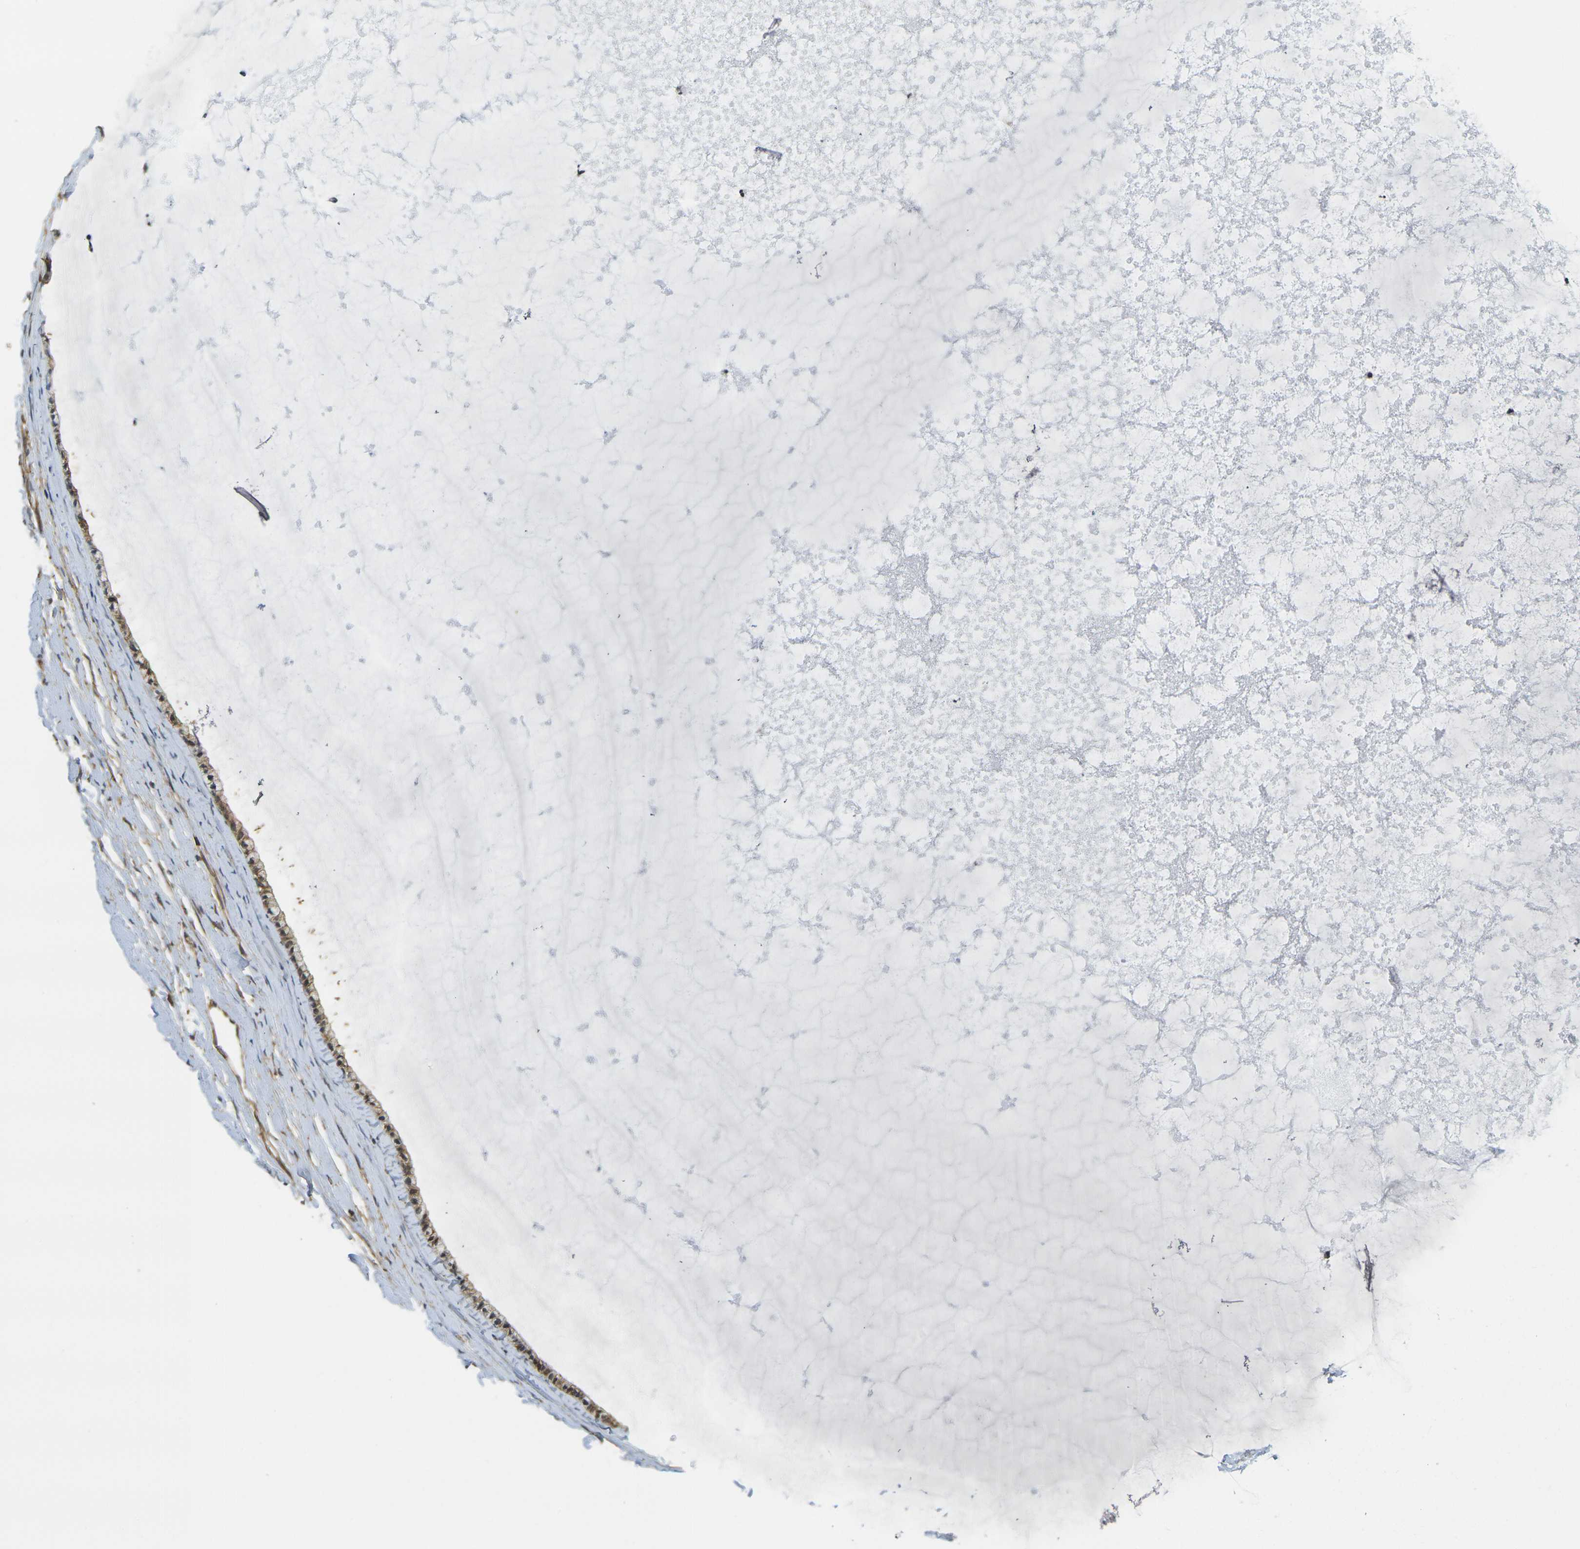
{"staining": {"intensity": "moderate", "quantity": ">75%", "location": "cytoplasmic/membranous"}, "tissue": "cervix", "cell_type": "Glandular cells", "image_type": "normal", "snomed": [{"axis": "morphology", "description": "Normal tissue, NOS"}, {"axis": "topography", "description": "Cervix"}], "caption": "Protein expression analysis of unremarkable human cervix reveals moderate cytoplasmic/membranous positivity in approximately >75% of glandular cells.", "gene": "CAST", "patient": {"sex": "female", "age": 39}}